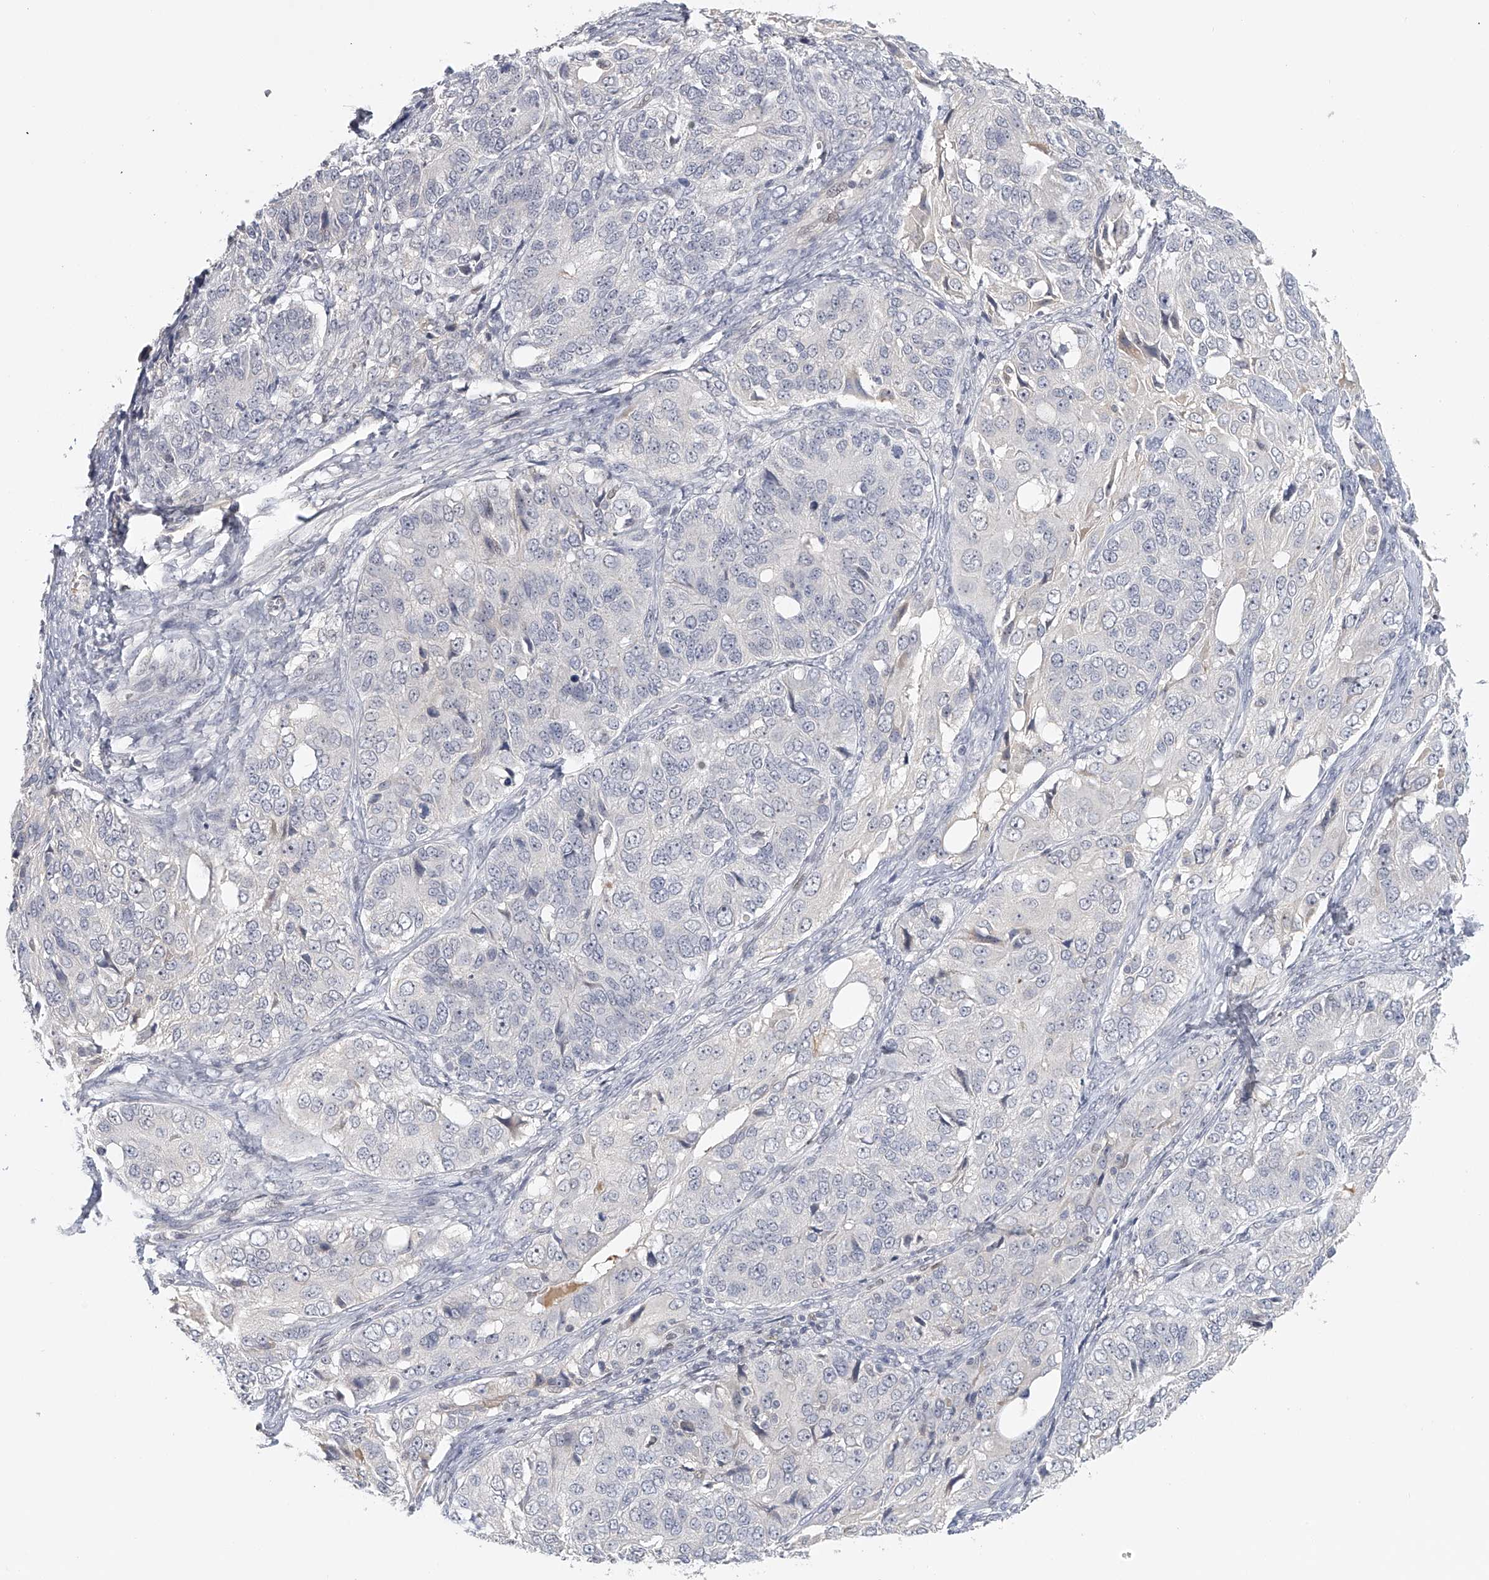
{"staining": {"intensity": "negative", "quantity": "none", "location": "none"}, "tissue": "ovarian cancer", "cell_type": "Tumor cells", "image_type": "cancer", "snomed": [{"axis": "morphology", "description": "Carcinoma, endometroid"}, {"axis": "topography", "description": "Ovary"}], "caption": "Immunohistochemistry photomicrograph of neoplastic tissue: ovarian cancer stained with DAB (3,3'-diaminobenzidine) exhibits no significant protein staining in tumor cells.", "gene": "DDX43", "patient": {"sex": "female", "age": 51}}